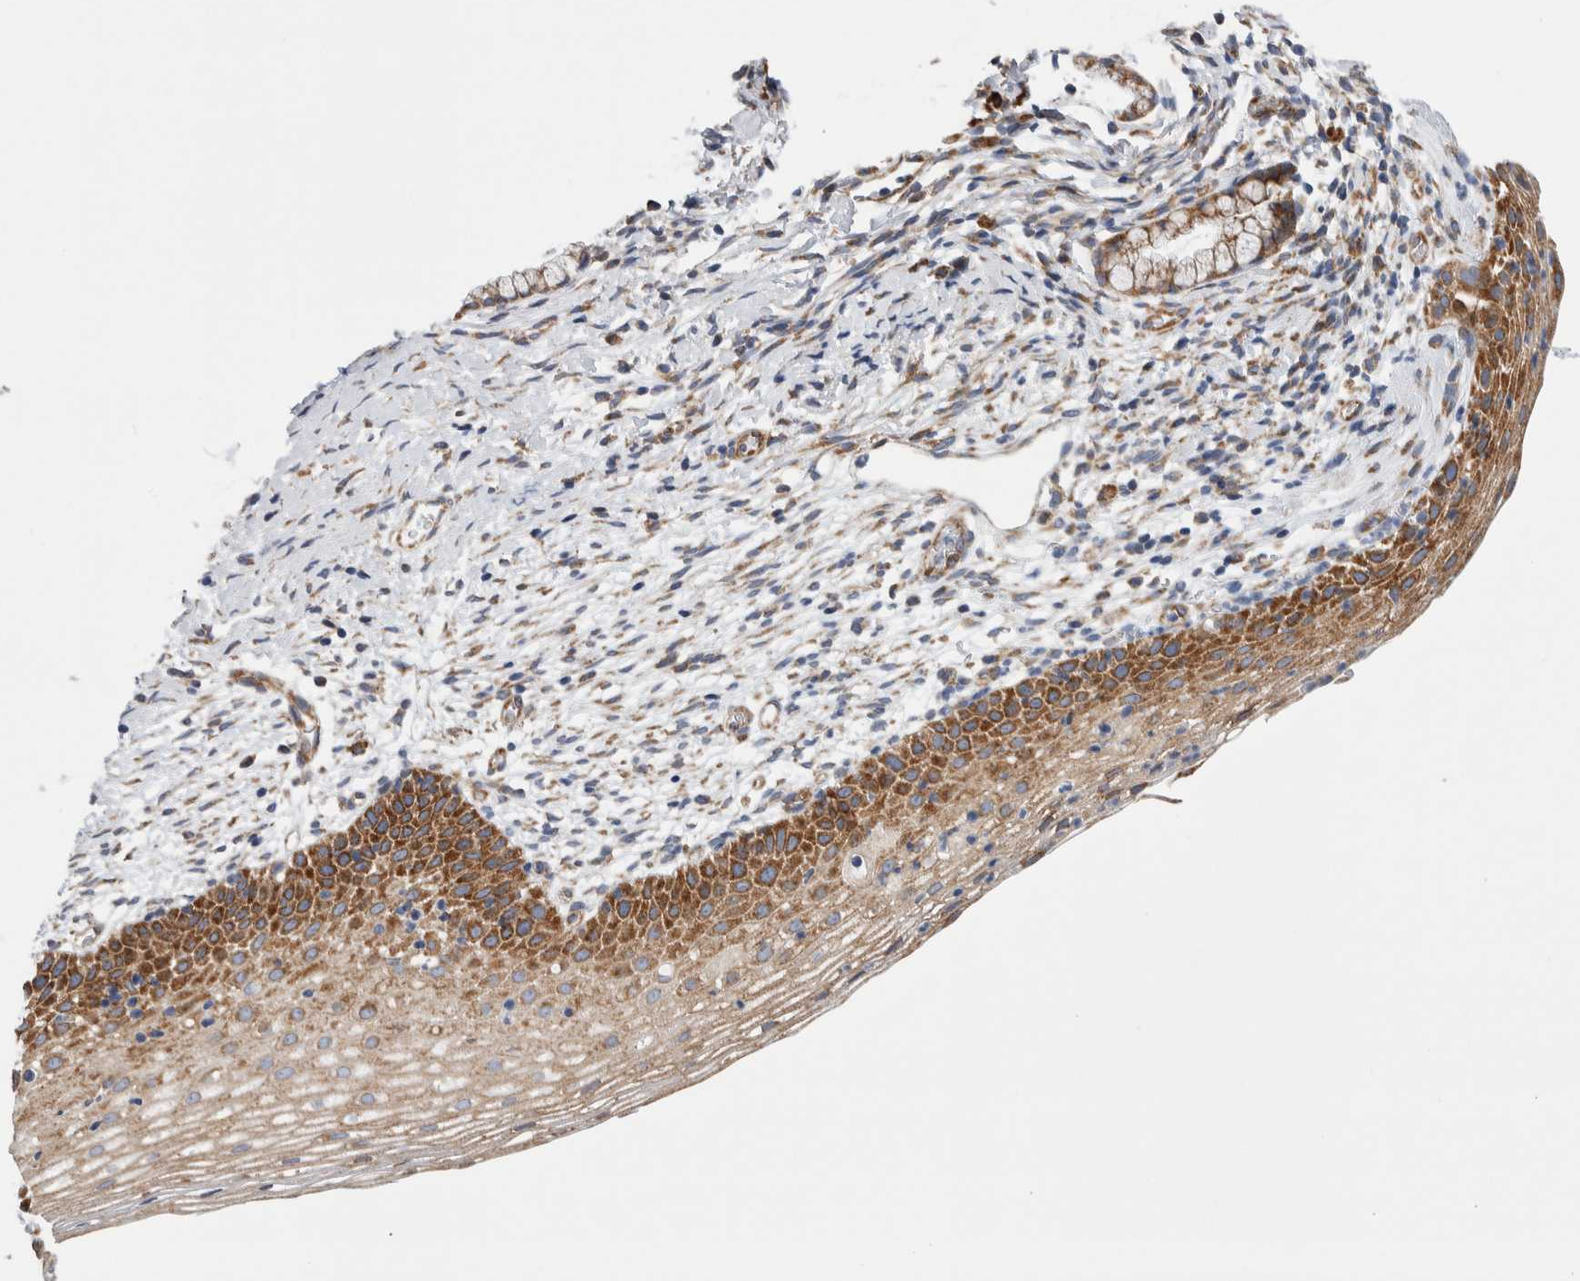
{"staining": {"intensity": "moderate", "quantity": ">75%", "location": "cytoplasmic/membranous"}, "tissue": "cervix", "cell_type": "Glandular cells", "image_type": "normal", "snomed": [{"axis": "morphology", "description": "Normal tissue, NOS"}, {"axis": "topography", "description": "Cervix"}], "caption": "High-power microscopy captured an immunohistochemistry (IHC) image of normal cervix, revealing moderate cytoplasmic/membranous expression in approximately >75% of glandular cells.", "gene": "RACK1", "patient": {"sex": "female", "age": 72}}